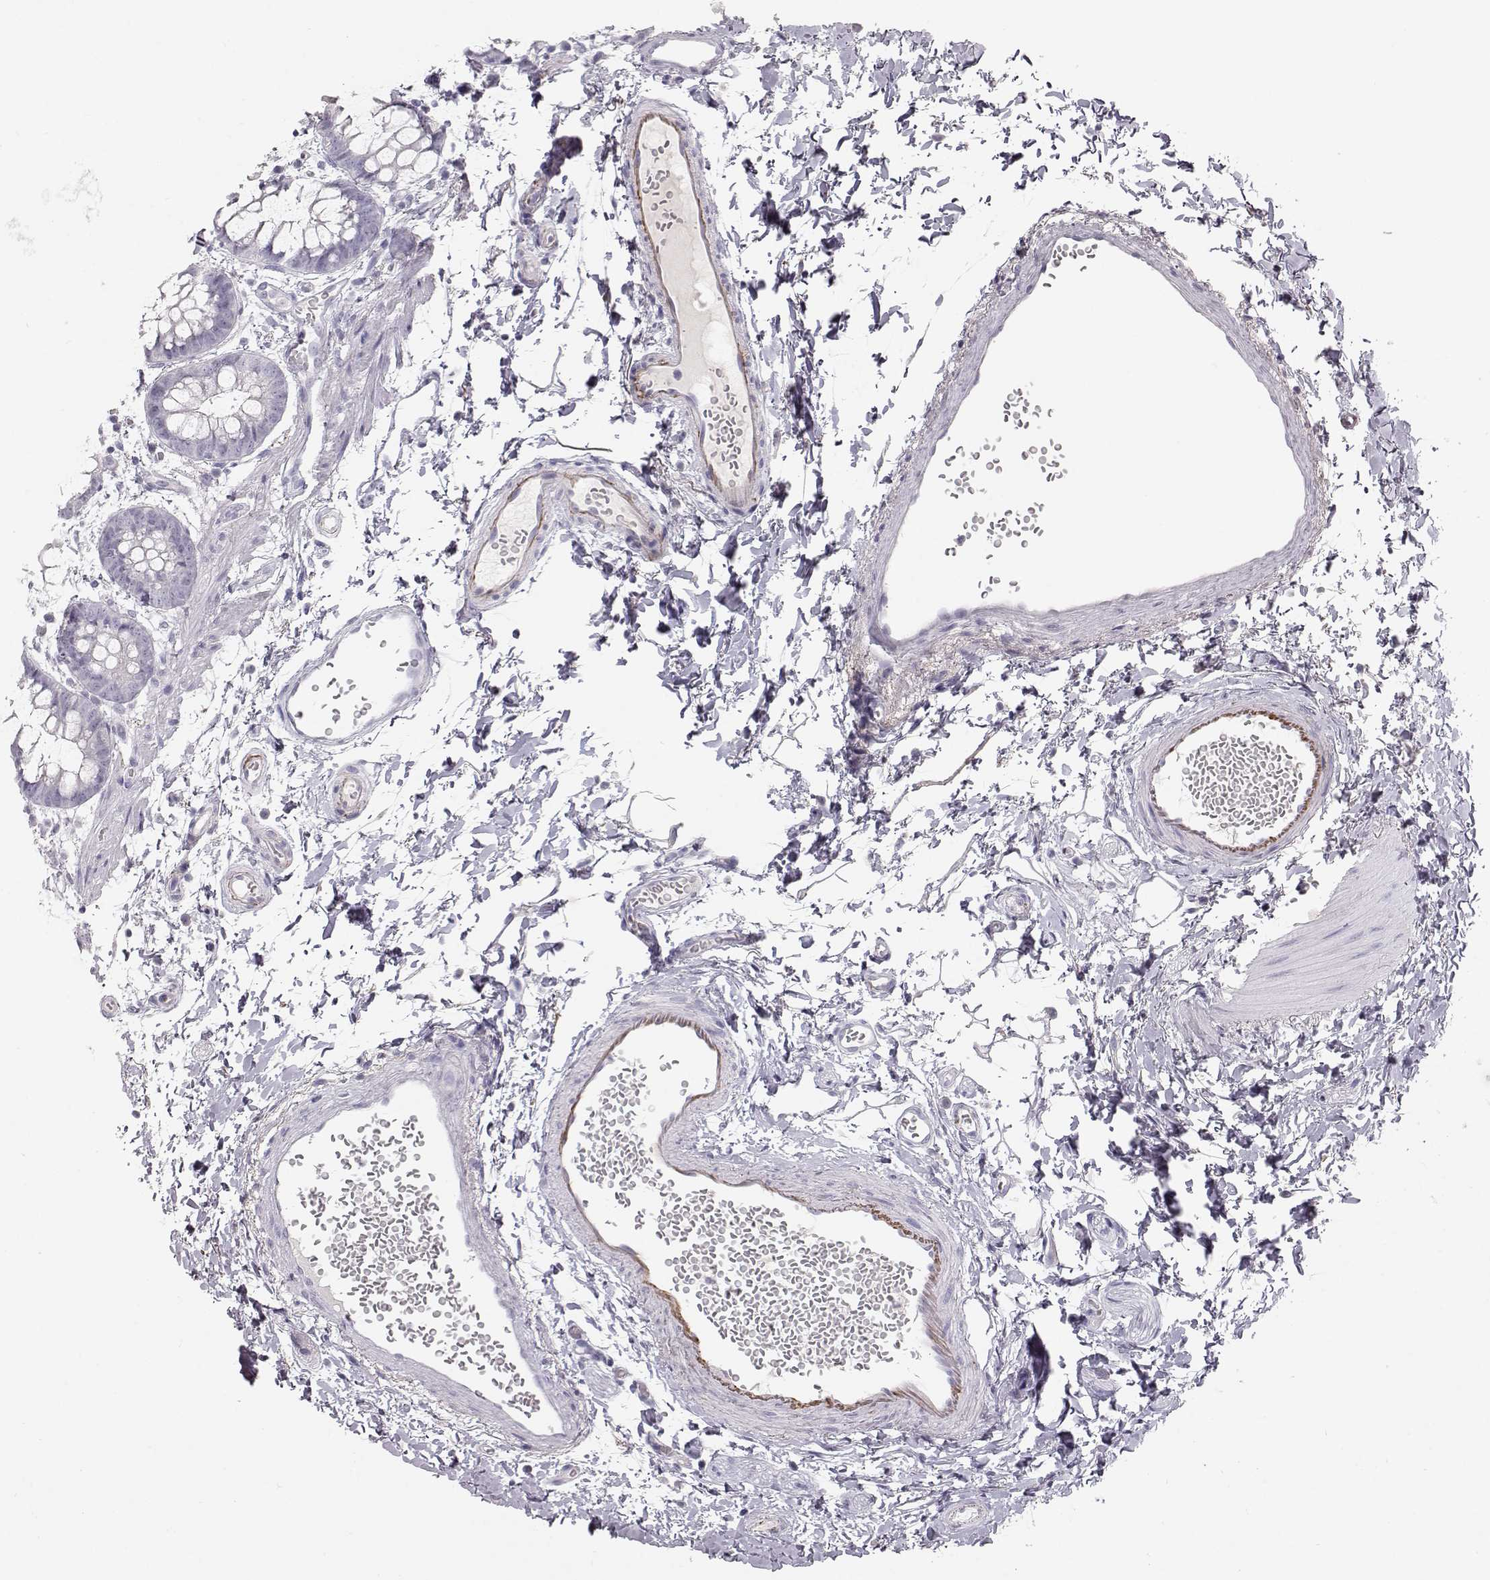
{"staining": {"intensity": "negative", "quantity": "none", "location": "none"}, "tissue": "rectum", "cell_type": "Glandular cells", "image_type": "normal", "snomed": [{"axis": "morphology", "description": "Normal tissue, NOS"}, {"axis": "topography", "description": "Rectum"}], "caption": "Glandular cells show no significant positivity in benign rectum.", "gene": "KRTAP16", "patient": {"sex": "male", "age": 57}}